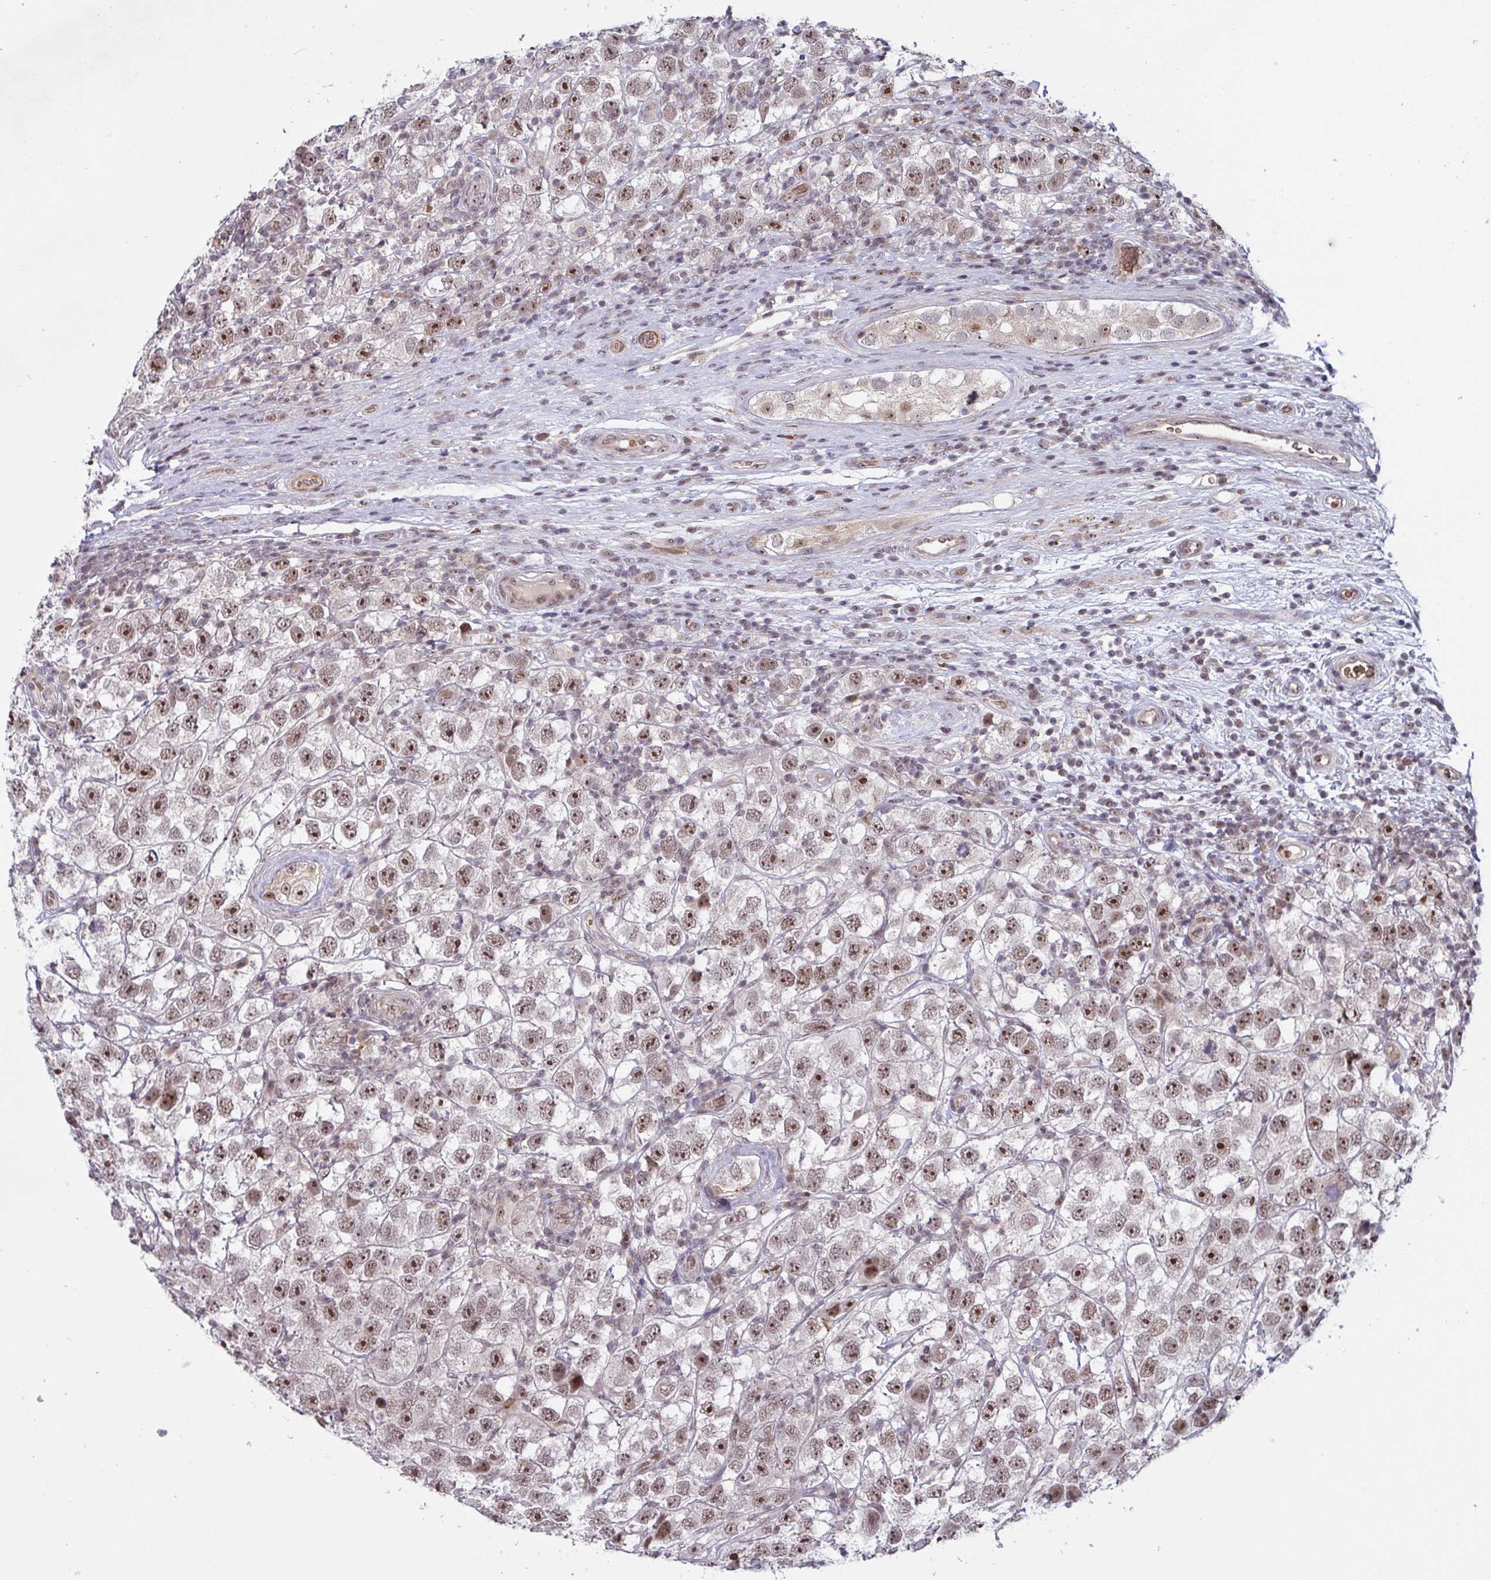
{"staining": {"intensity": "moderate", "quantity": "25%-75%", "location": "nuclear"}, "tissue": "testis cancer", "cell_type": "Tumor cells", "image_type": "cancer", "snomed": [{"axis": "morphology", "description": "Seminoma, NOS"}, {"axis": "topography", "description": "Testis"}], "caption": "A brown stain labels moderate nuclear expression of a protein in testis cancer tumor cells. The staining is performed using DAB (3,3'-diaminobenzidine) brown chromogen to label protein expression. The nuclei are counter-stained blue using hematoxylin.", "gene": "NLRP13", "patient": {"sex": "male", "age": 26}}